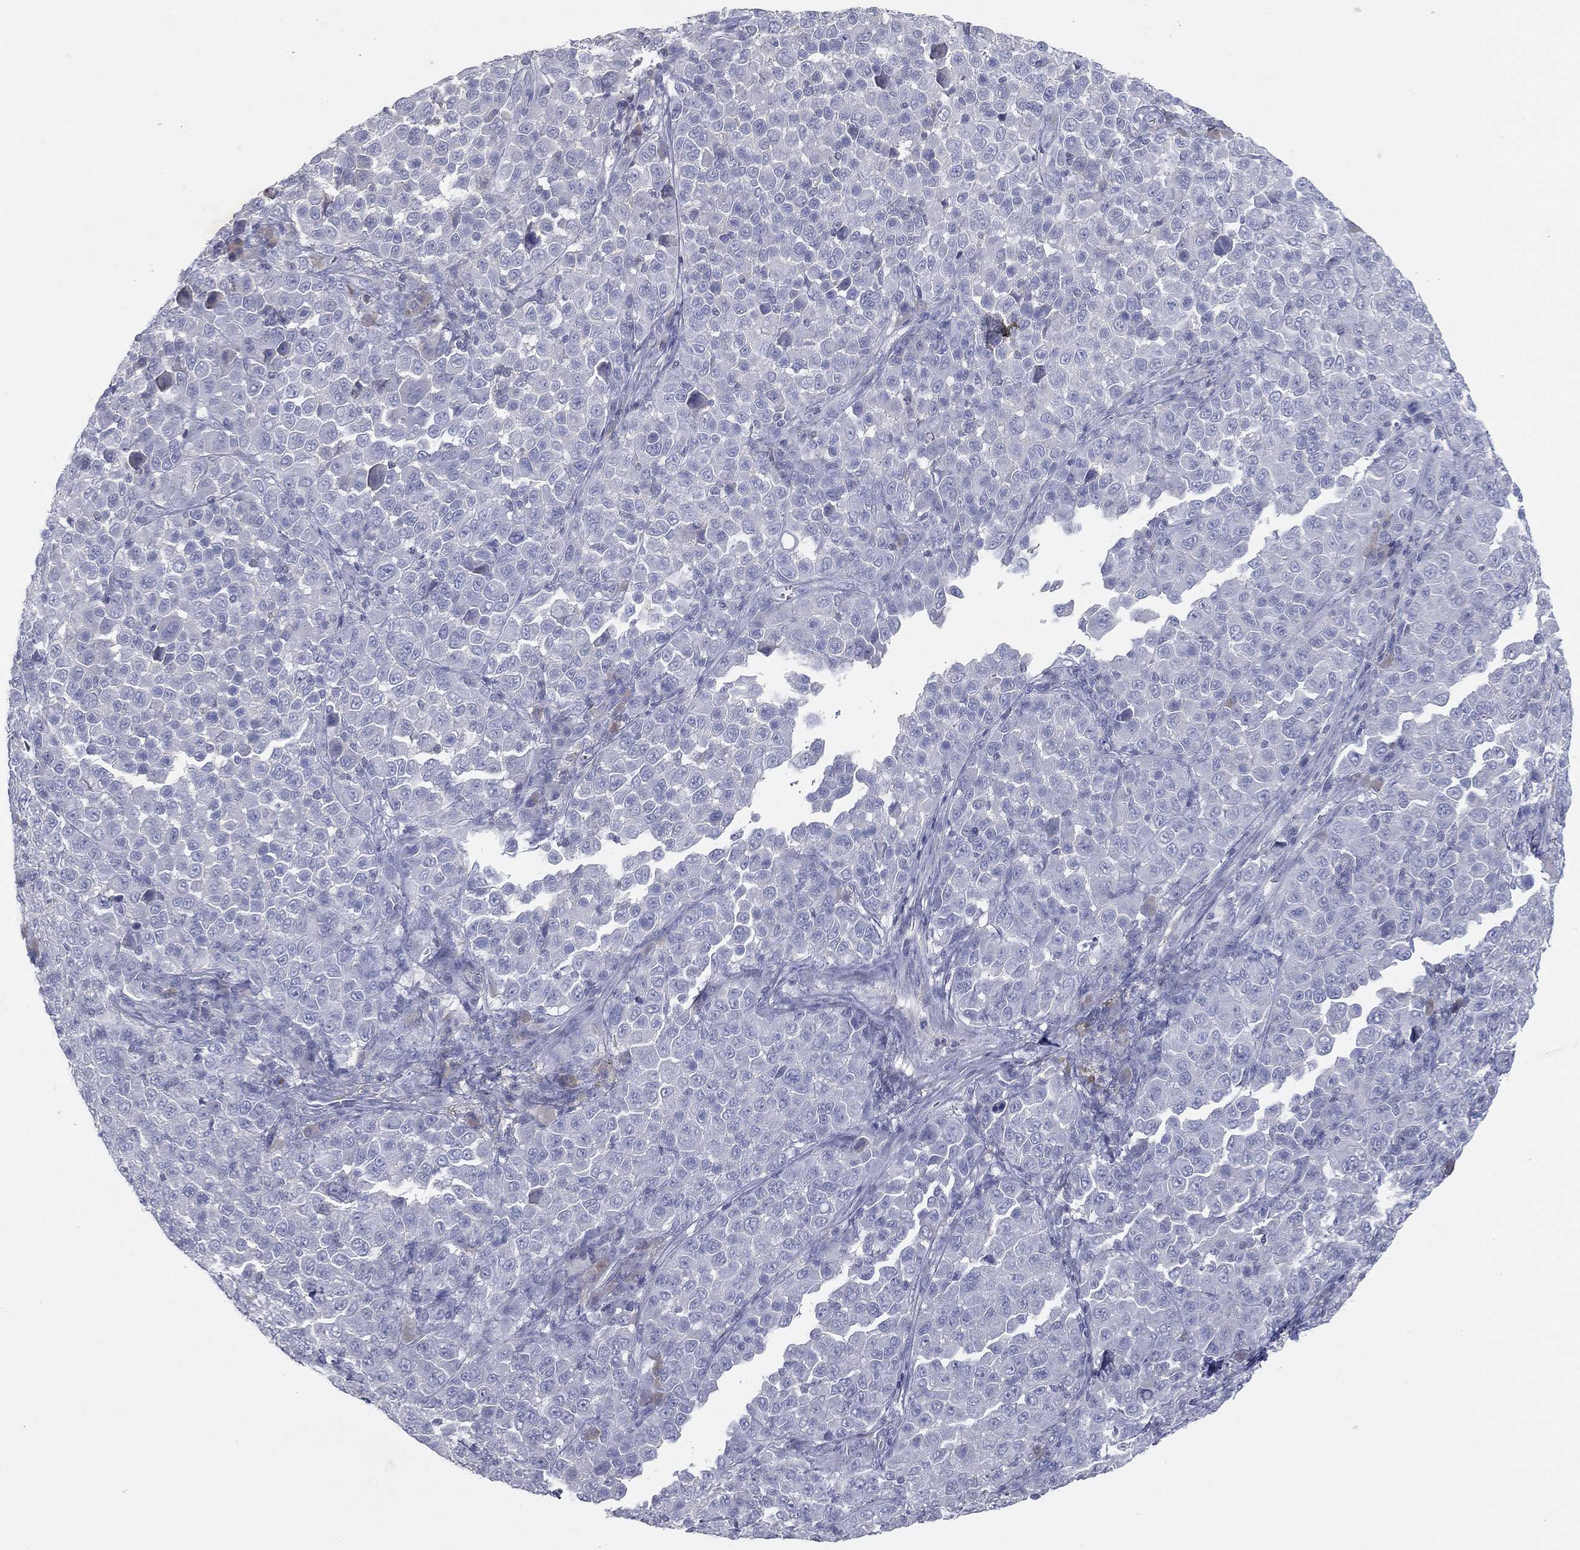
{"staining": {"intensity": "negative", "quantity": "none", "location": "none"}, "tissue": "melanoma", "cell_type": "Tumor cells", "image_type": "cancer", "snomed": [{"axis": "morphology", "description": "Malignant melanoma, NOS"}, {"axis": "topography", "description": "Skin"}], "caption": "Image shows no protein positivity in tumor cells of malignant melanoma tissue.", "gene": "CPT1B", "patient": {"sex": "female", "age": 57}}